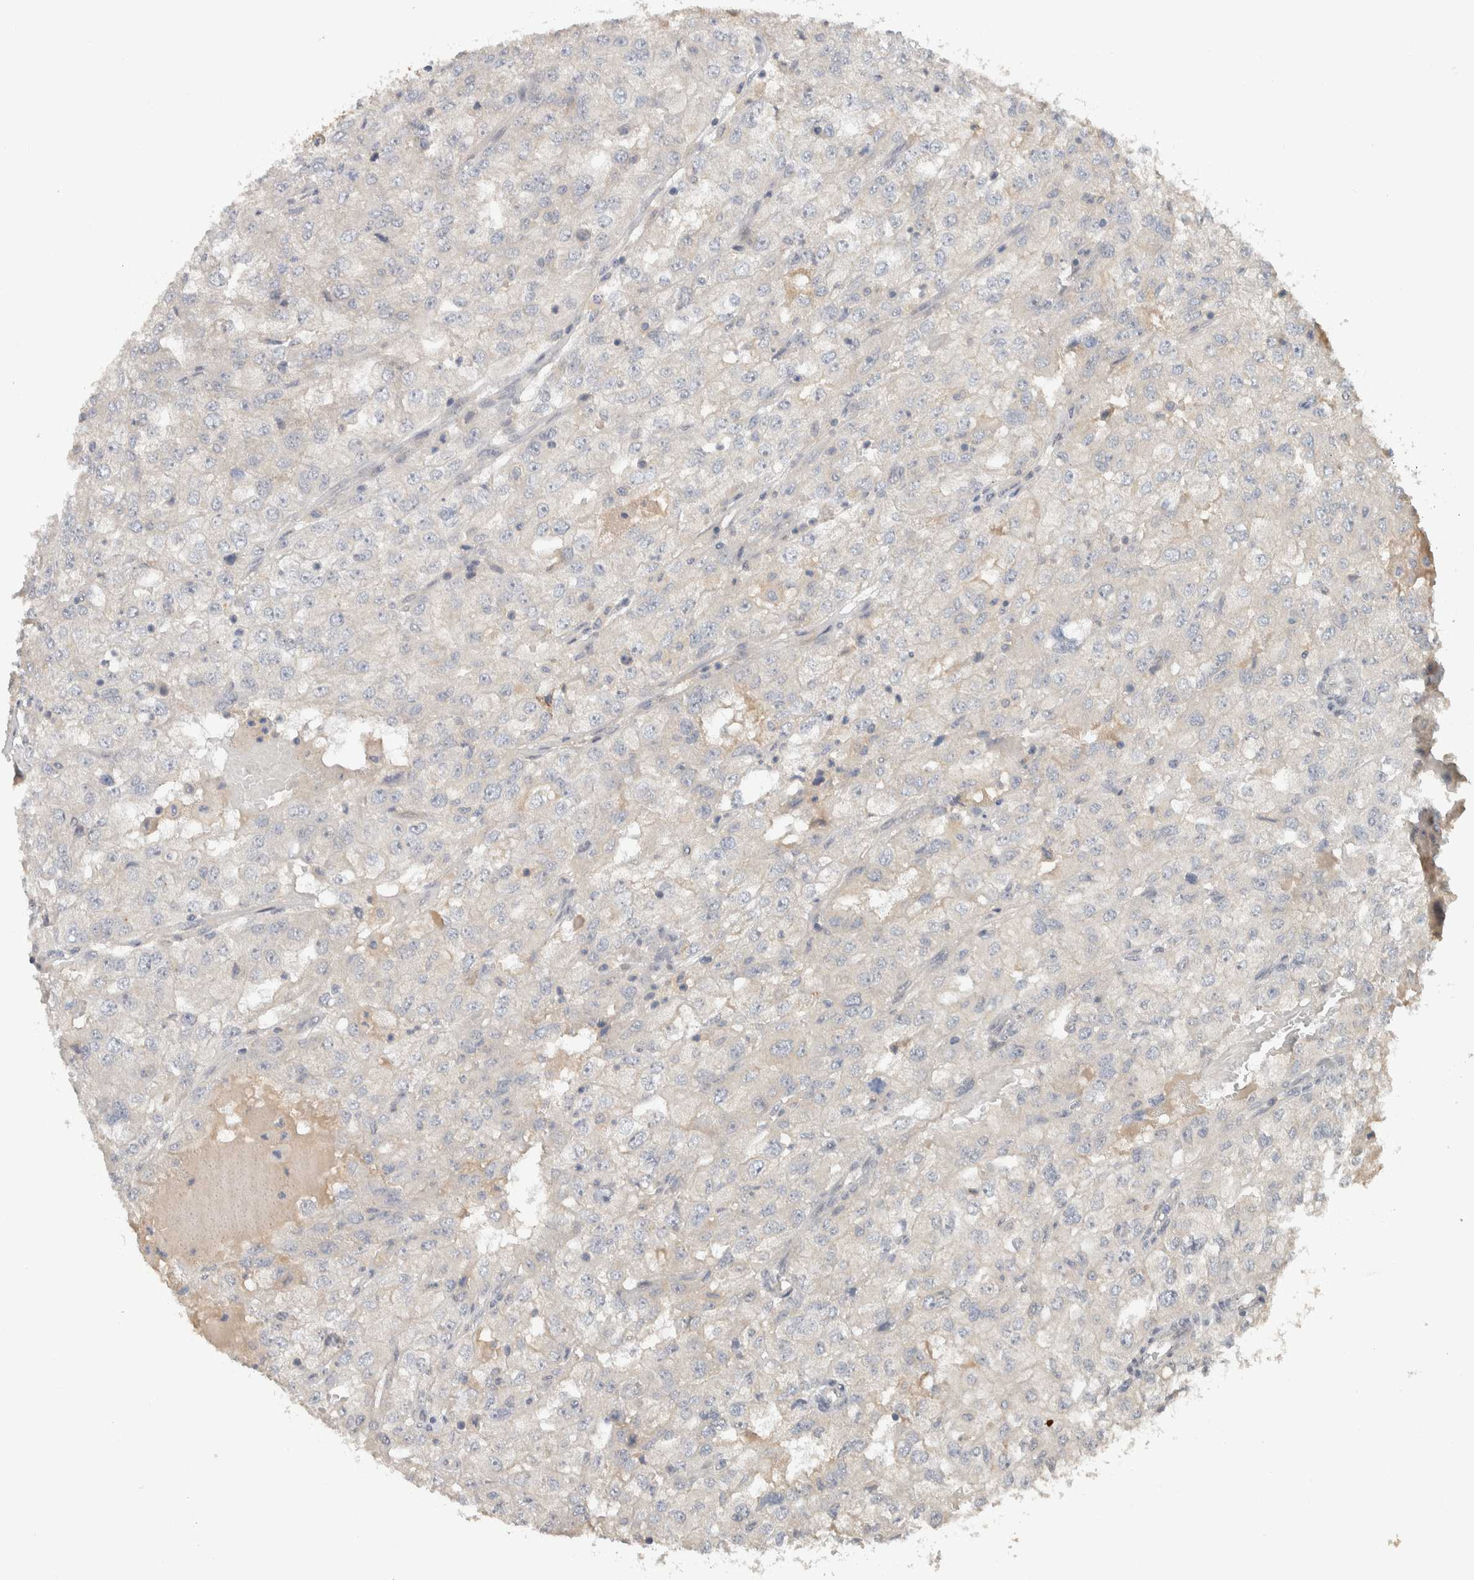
{"staining": {"intensity": "negative", "quantity": "none", "location": "none"}, "tissue": "renal cancer", "cell_type": "Tumor cells", "image_type": "cancer", "snomed": [{"axis": "morphology", "description": "Adenocarcinoma, NOS"}, {"axis": "topography", "description": "Kidney"}], "caption": "High magnification brightfield microscopy of renal cancer (adenocarcinoma) stained with DAB (3,3'-diaminobenzidine) (brown) and counterstained with hematoxylin (blue): tumor cells show no significant positivity.", "gene": "CYSRT1", "patient": {"sex": "female", "age": 54}}